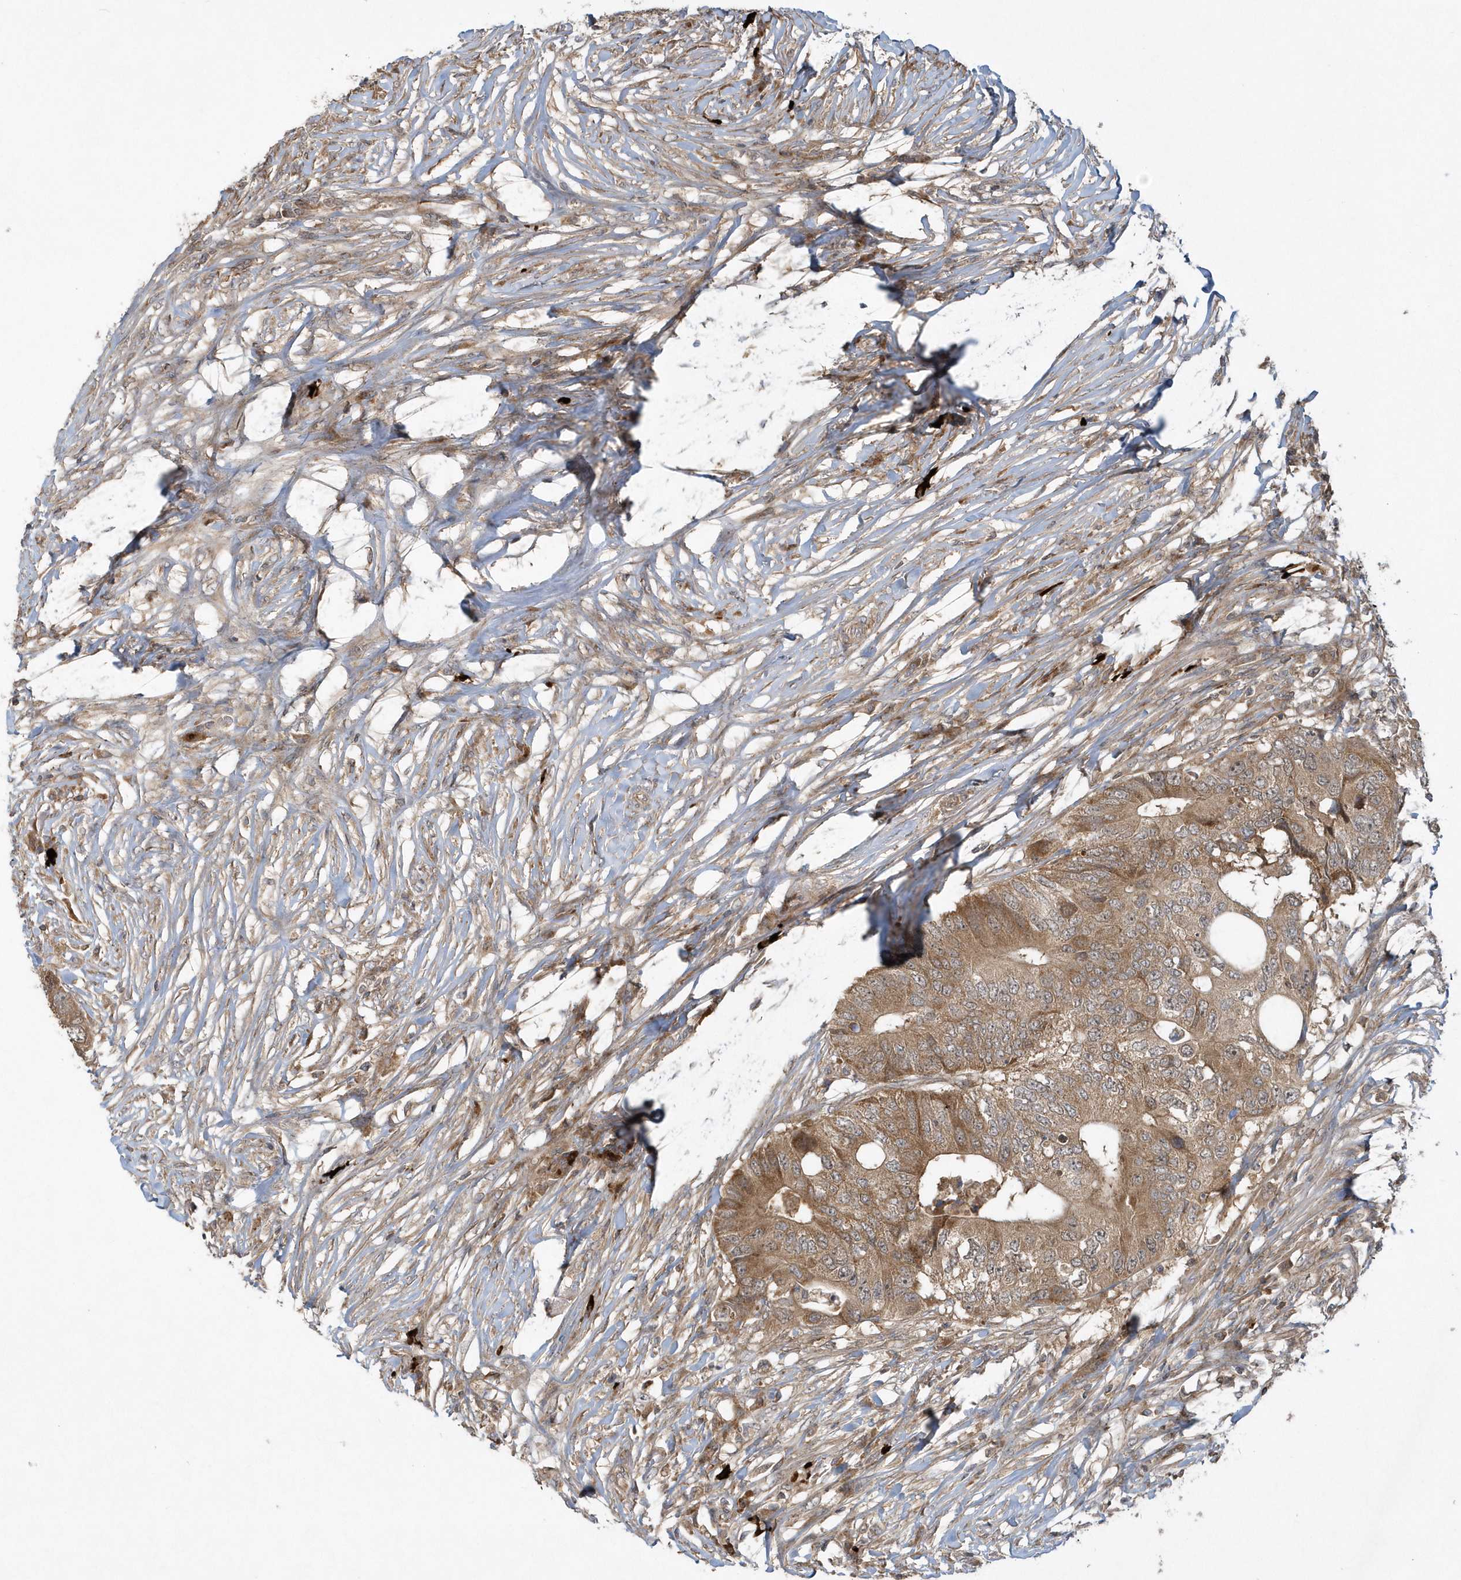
{"staining": {"intensity": "moderate", "quantity": ">75%", "location": "cytoplasmic/membranous"}, "tissue": "colorectal cancer", "cell_type": "Tumor cells", "image_type": "cancer", "snomed": [{"axis": "morphology", "description": "Adenocarcinoma, NOS"}, {"axis": "topography", "description": "Colon"}], "caption": "Colorectal cancer (adenocarcinoma) stained with a protein marker exhibits moderate staining in tumor cells.", "gene": "THG1L", "patient": {"sex": "male", "age": 71}}